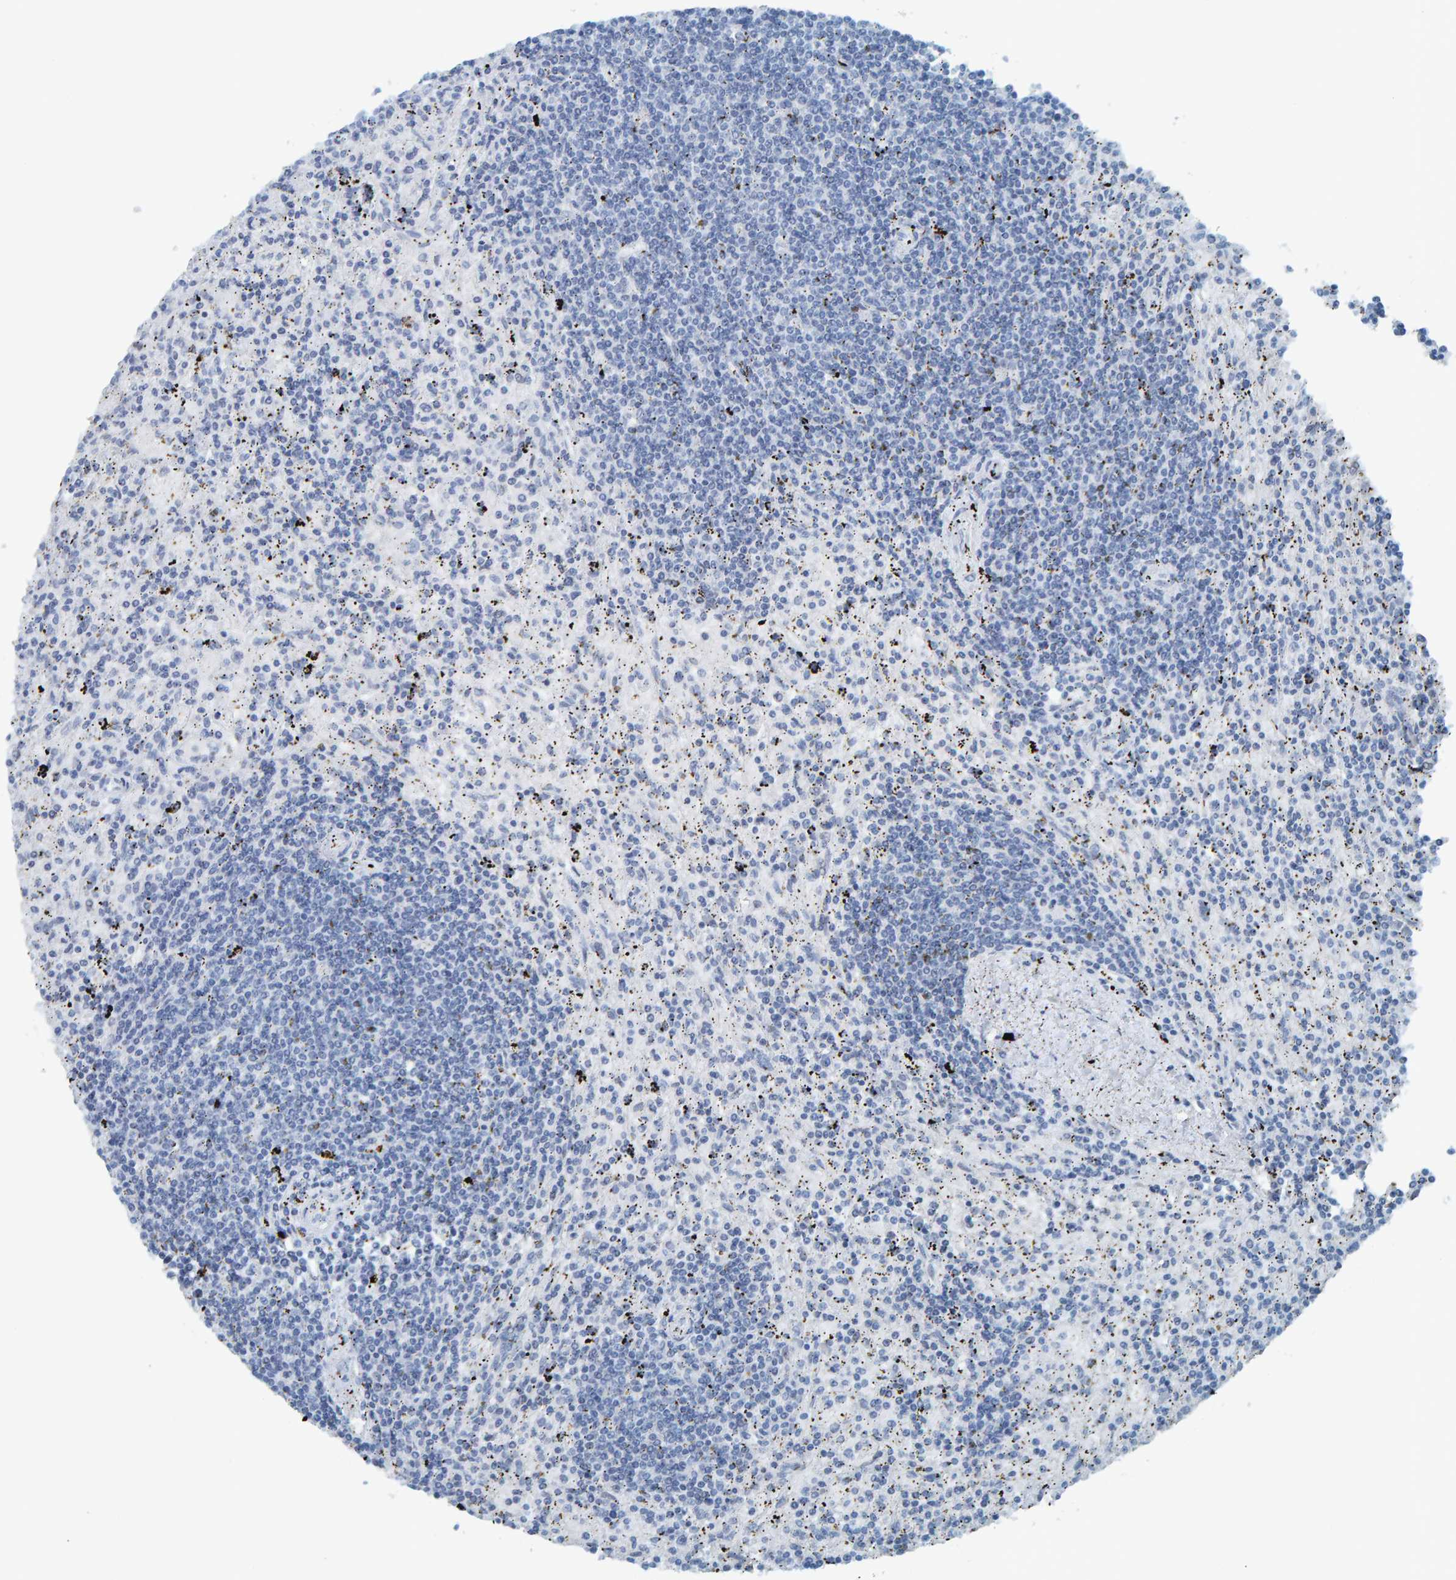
{"staining": {"intensity": "negative", "quantity": "none", "location": "none"}, "tissue": "lymphoma", "cell_type": "Tumor cells", "image_type": "cancer", "snomed": [{"axis": "morphology", "description": "Malignant lymphoma, non-Hodgkin's type, Low grade"}, {"axis": "topography", "description": "Spleen"}], "caption": "High magnification brightfield microscopy of low-grade malignant lymphoma, non-Hodgkin's type stained with DAB (3,3'-diaminobenzidine) (brown) and counterstained with hematoxylin (blue): tumor cells show no significant expression.", "gene": "CNP", "patient": {"sex": "male", "age": 76}}